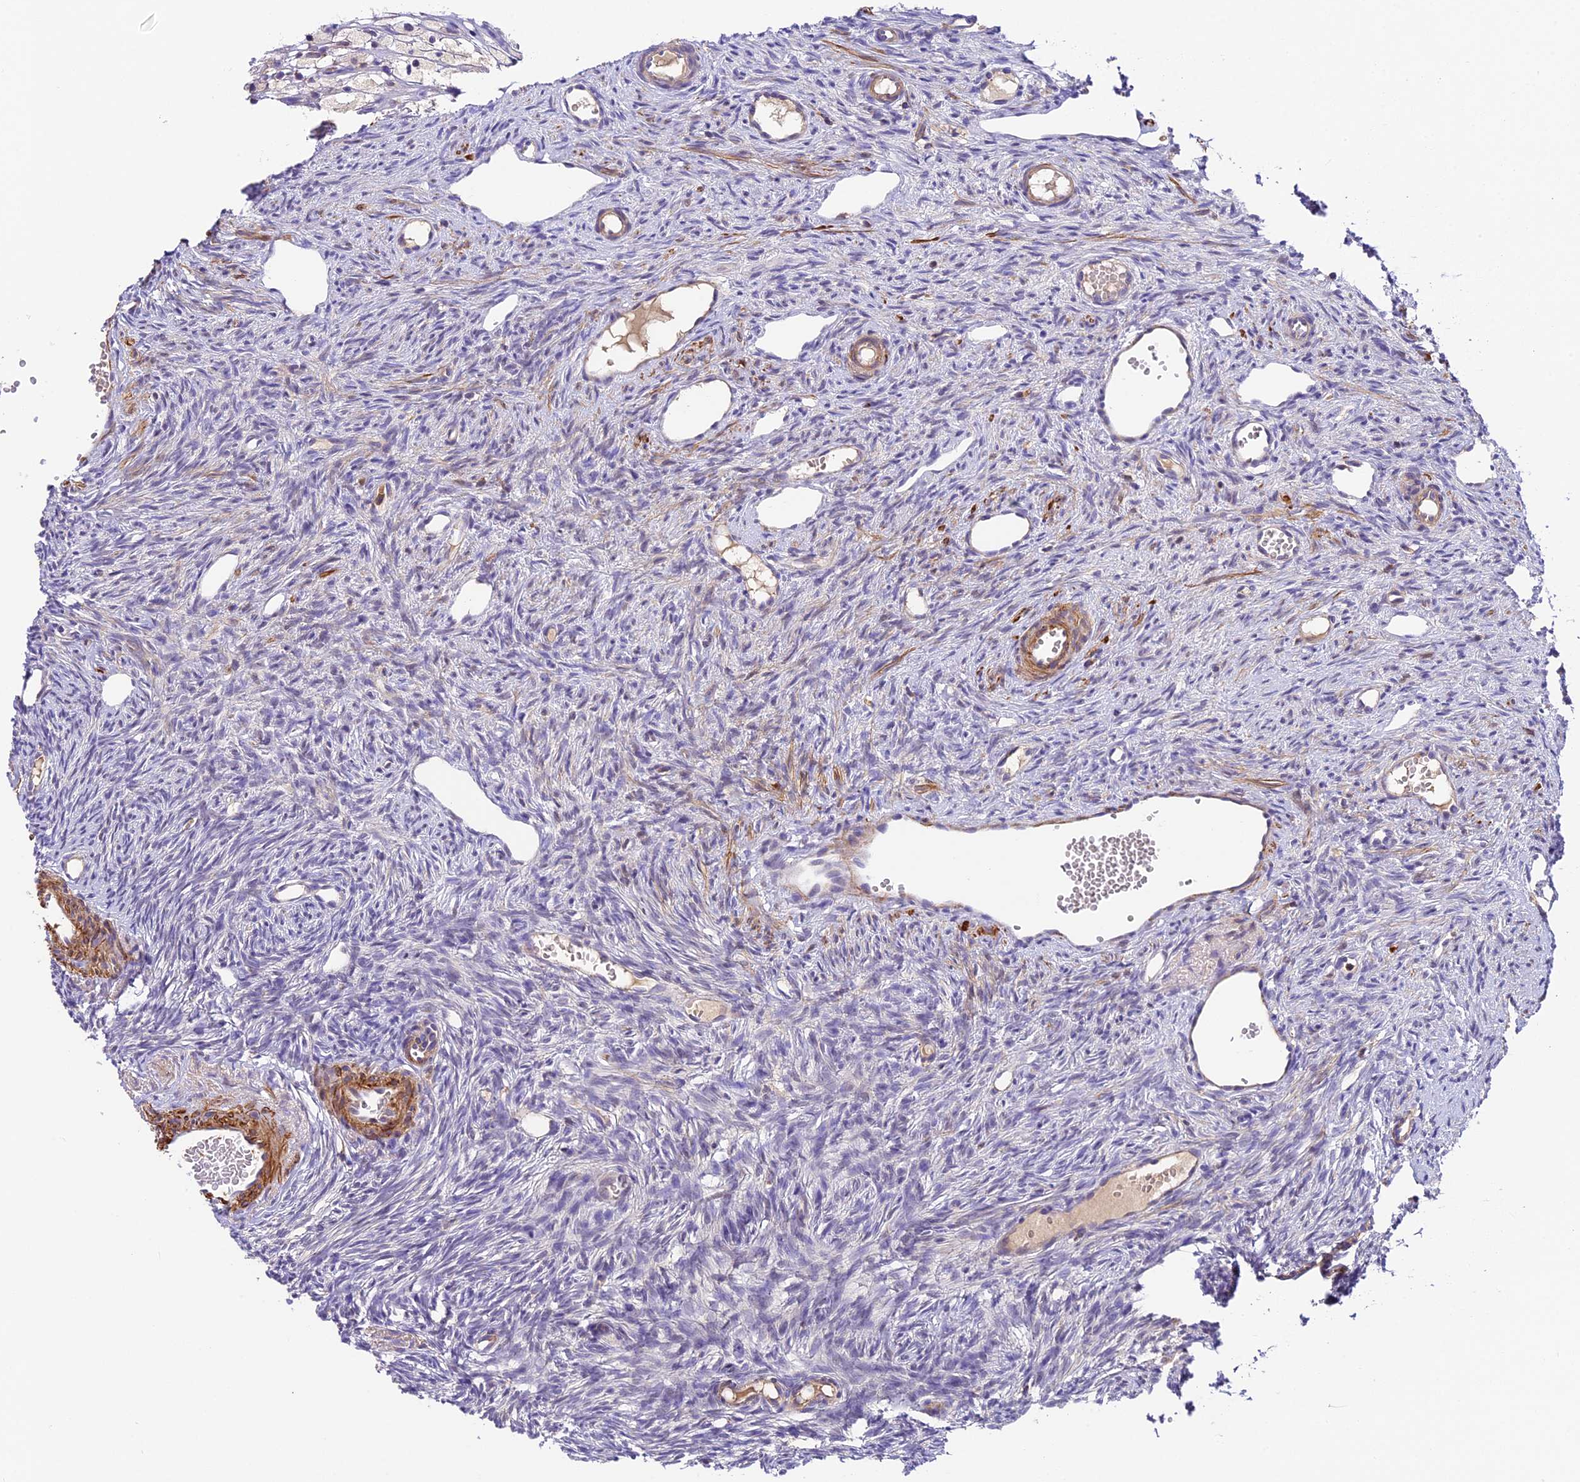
{"staining": {"intensity": "negative", "quantity": "none", "location": "none"}, "tissue": "ovary", "cell_type": "Ovarian stroma cells", "image_type": "normal", "snomed": [{"axis": "morphology", "description": "Normal tissue, NOS"}, {"axis": "topography", "description": "Ovary"}], "caption": "Human ovary stained for a protein using IHC demonstrates no expression in ovarian stroma cells.", "gene": "TBC1D1", "patient": {"sex": "female", "age": 51}}